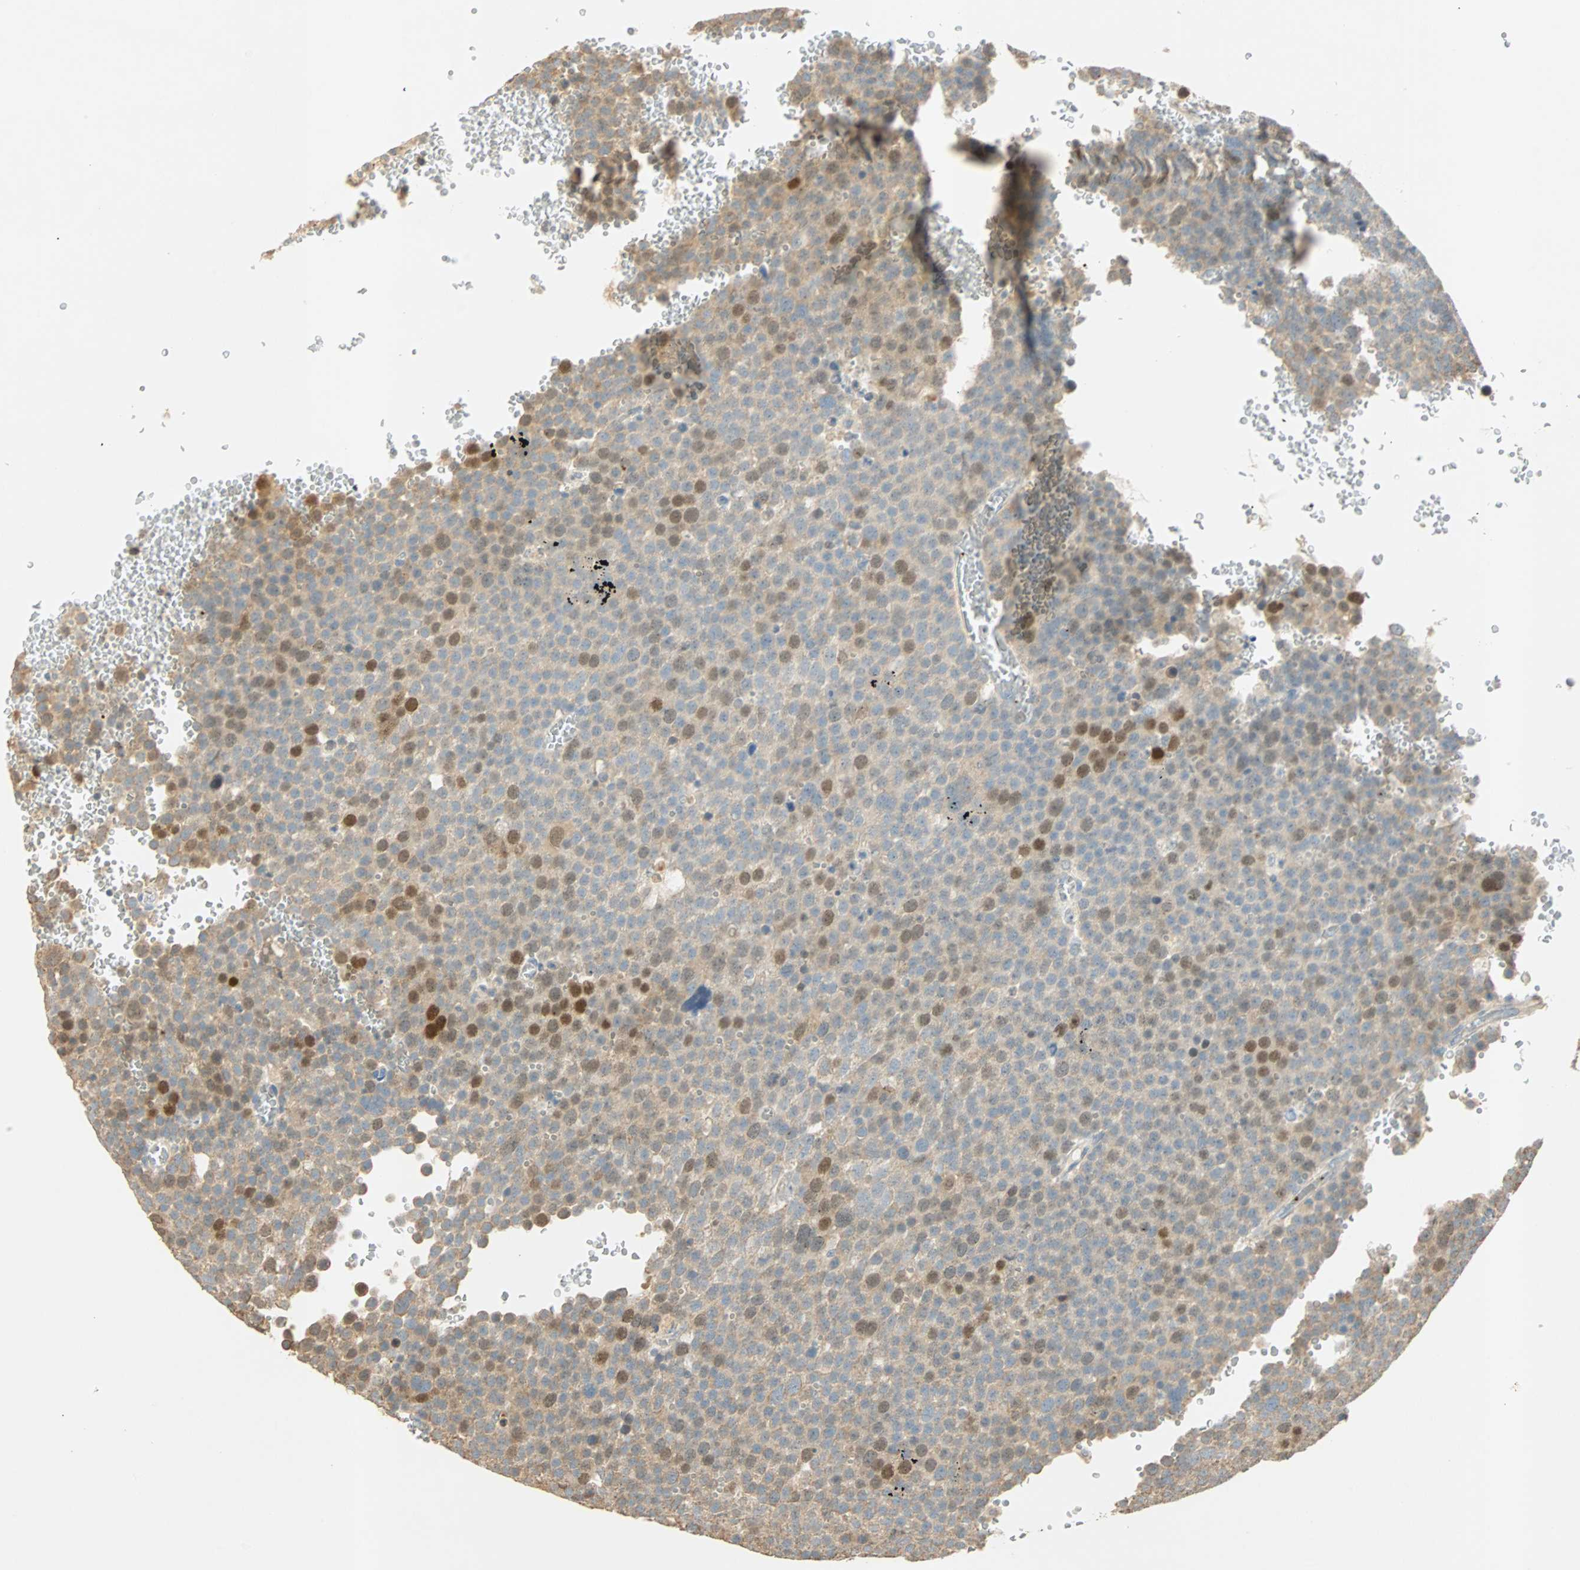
{"staining": {"intensity": "moderate", "quantity": "25%-75%", "location": "nuclear"}, "tissue": "testis cancer", "cell_type": "Tumor cells", "image_type": "cancer", "snomed": [{"axis": "morphology", "description": "Seminoma, NOS"}, {"axis": "topography", "description": "Testis"}], "caption": "Immunohistochemistry histopathology image of testis cancer stained for a protein (brown), which reveals medium levels of moderate nuclear expression in approximately 25%-75% of tumor cells.", "gene": "RAD18", "patient": {"sex": "male", "age": 71}}